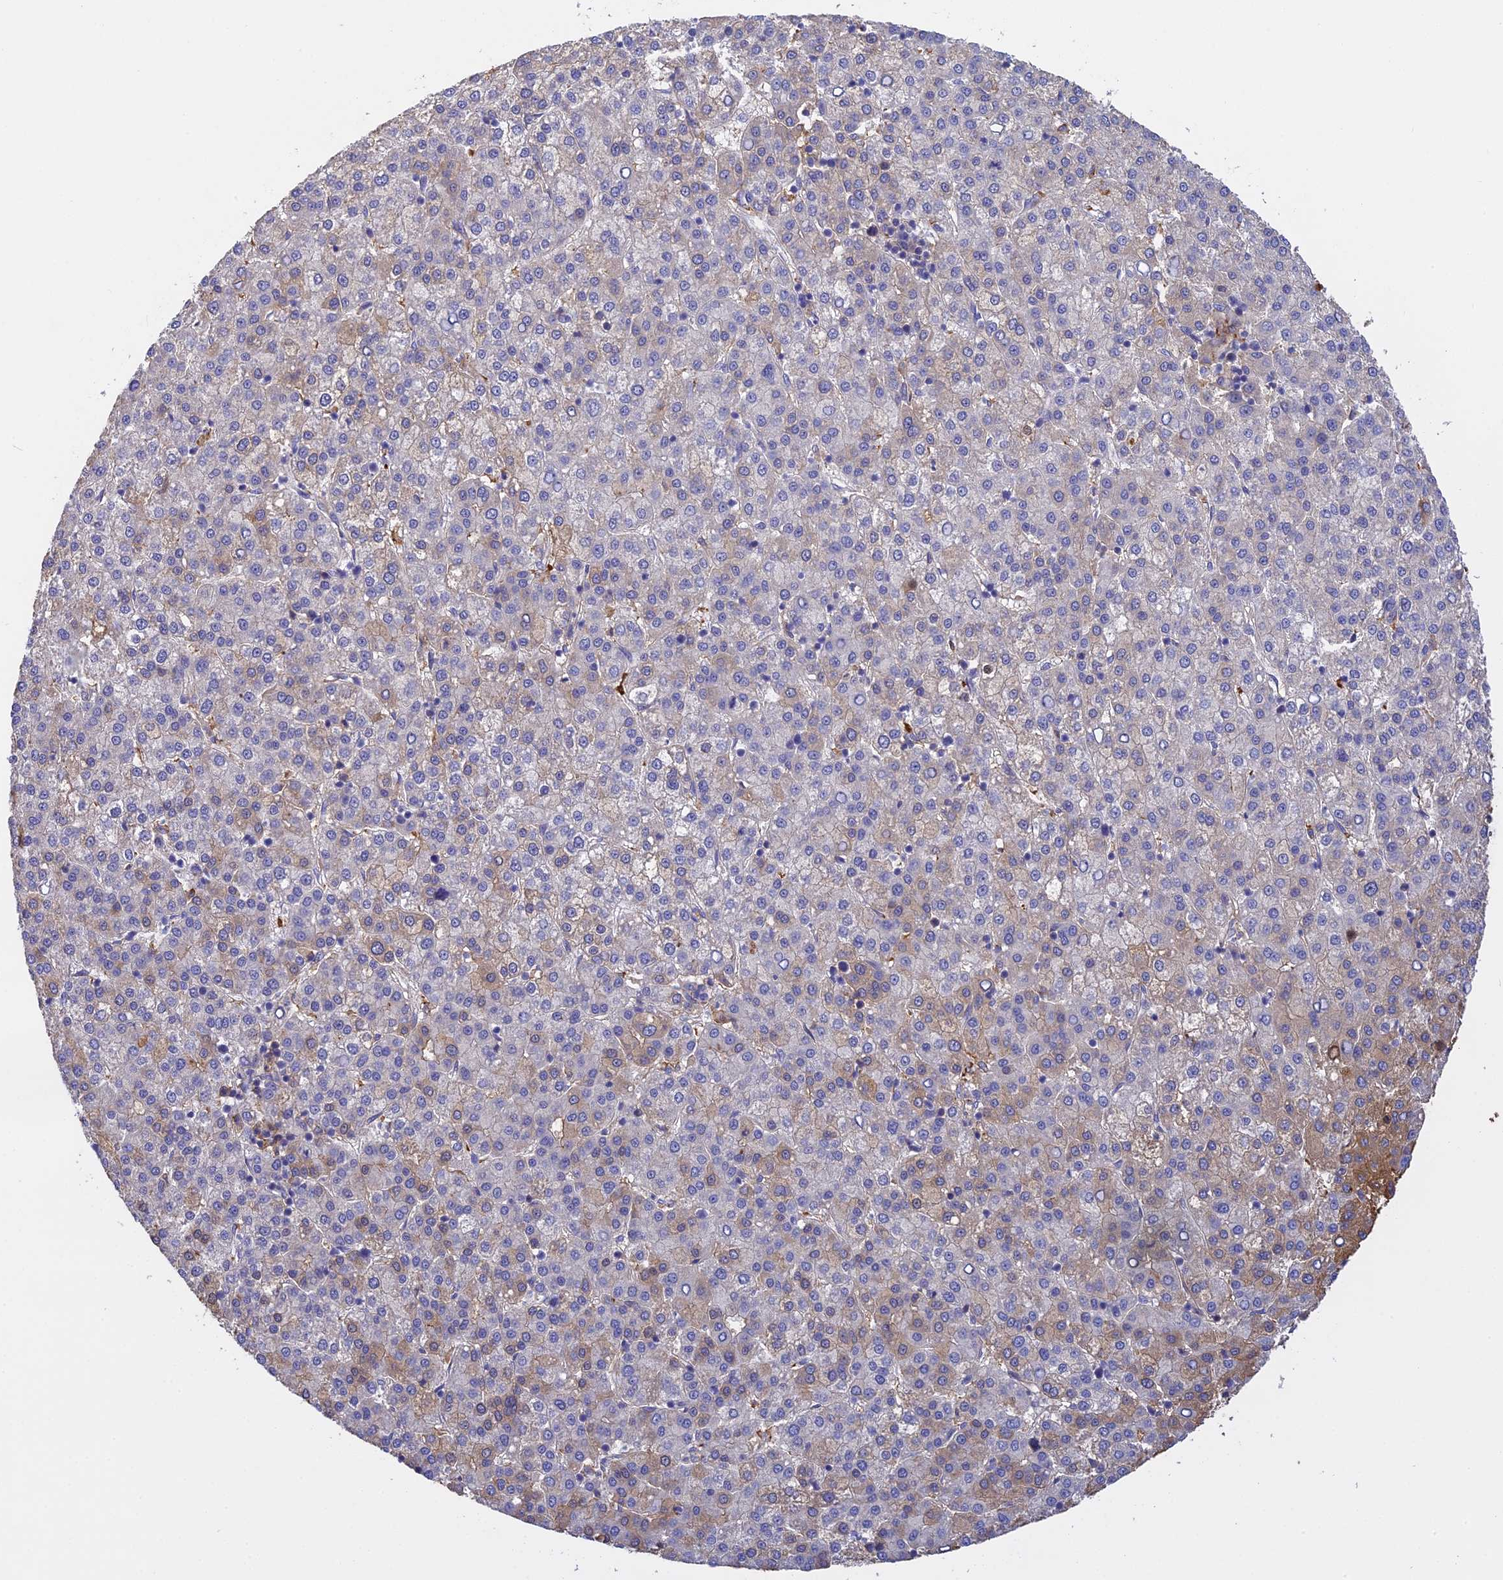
{"staining": {"intensity": "weak", "quantity": "<25%", "location": "cytoplasmic/membranous"}, "tissue": "liver cancer", "cell_type": "Tumor cells", "image_type": "cancer", "snomed": [{"axis": "morphology", "description": "Carcinoma, Hepatocellular, NOS"}, {"axis": "topography", "description": "Liver"}], "caption": "A histopathology image of human hepatocellular carcinoma (liver) is negative for staining in tumor cells.", "gene": "PZP", "patient": {"sex": "female", "age": 58}}